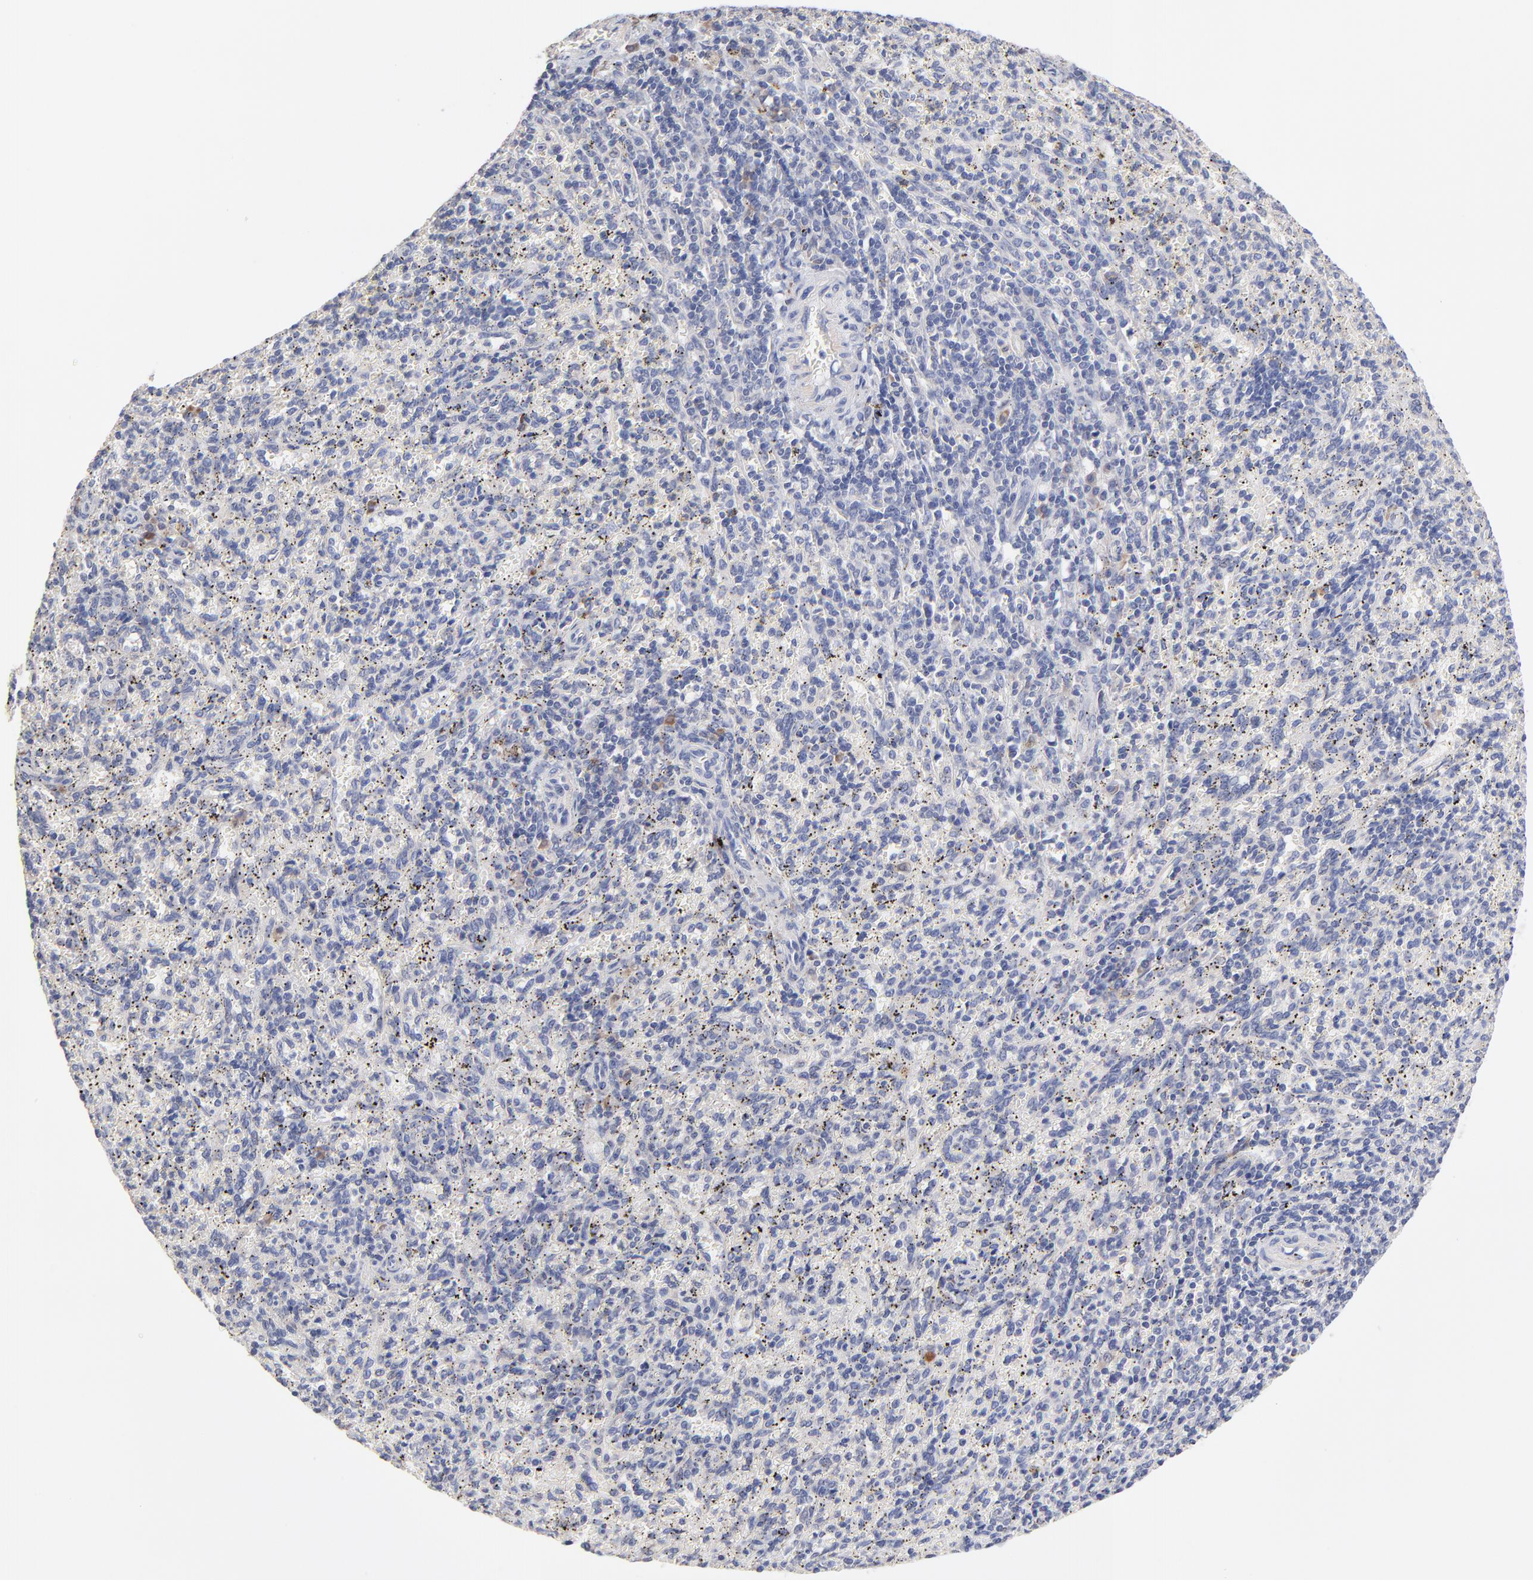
{"staining": {"intensity": "negative", "quantity": "none", "location": "none"}, "tissue": "spleen", "cell_type": "Cells in red pulp", "image_type": "normal", "snomed": [{"axis": "morphology", "description": "Normal tissue, NOS"}, {"axis": "topography", "description": "Spleen"}], "caption": "Immunohistochemistry micrograph of benign spleen stained for a protein (brown), which demonstrates no staining in cells in red pulp.", "gene": "TWNK", "patient": {"sex": "female", "age": 10}}